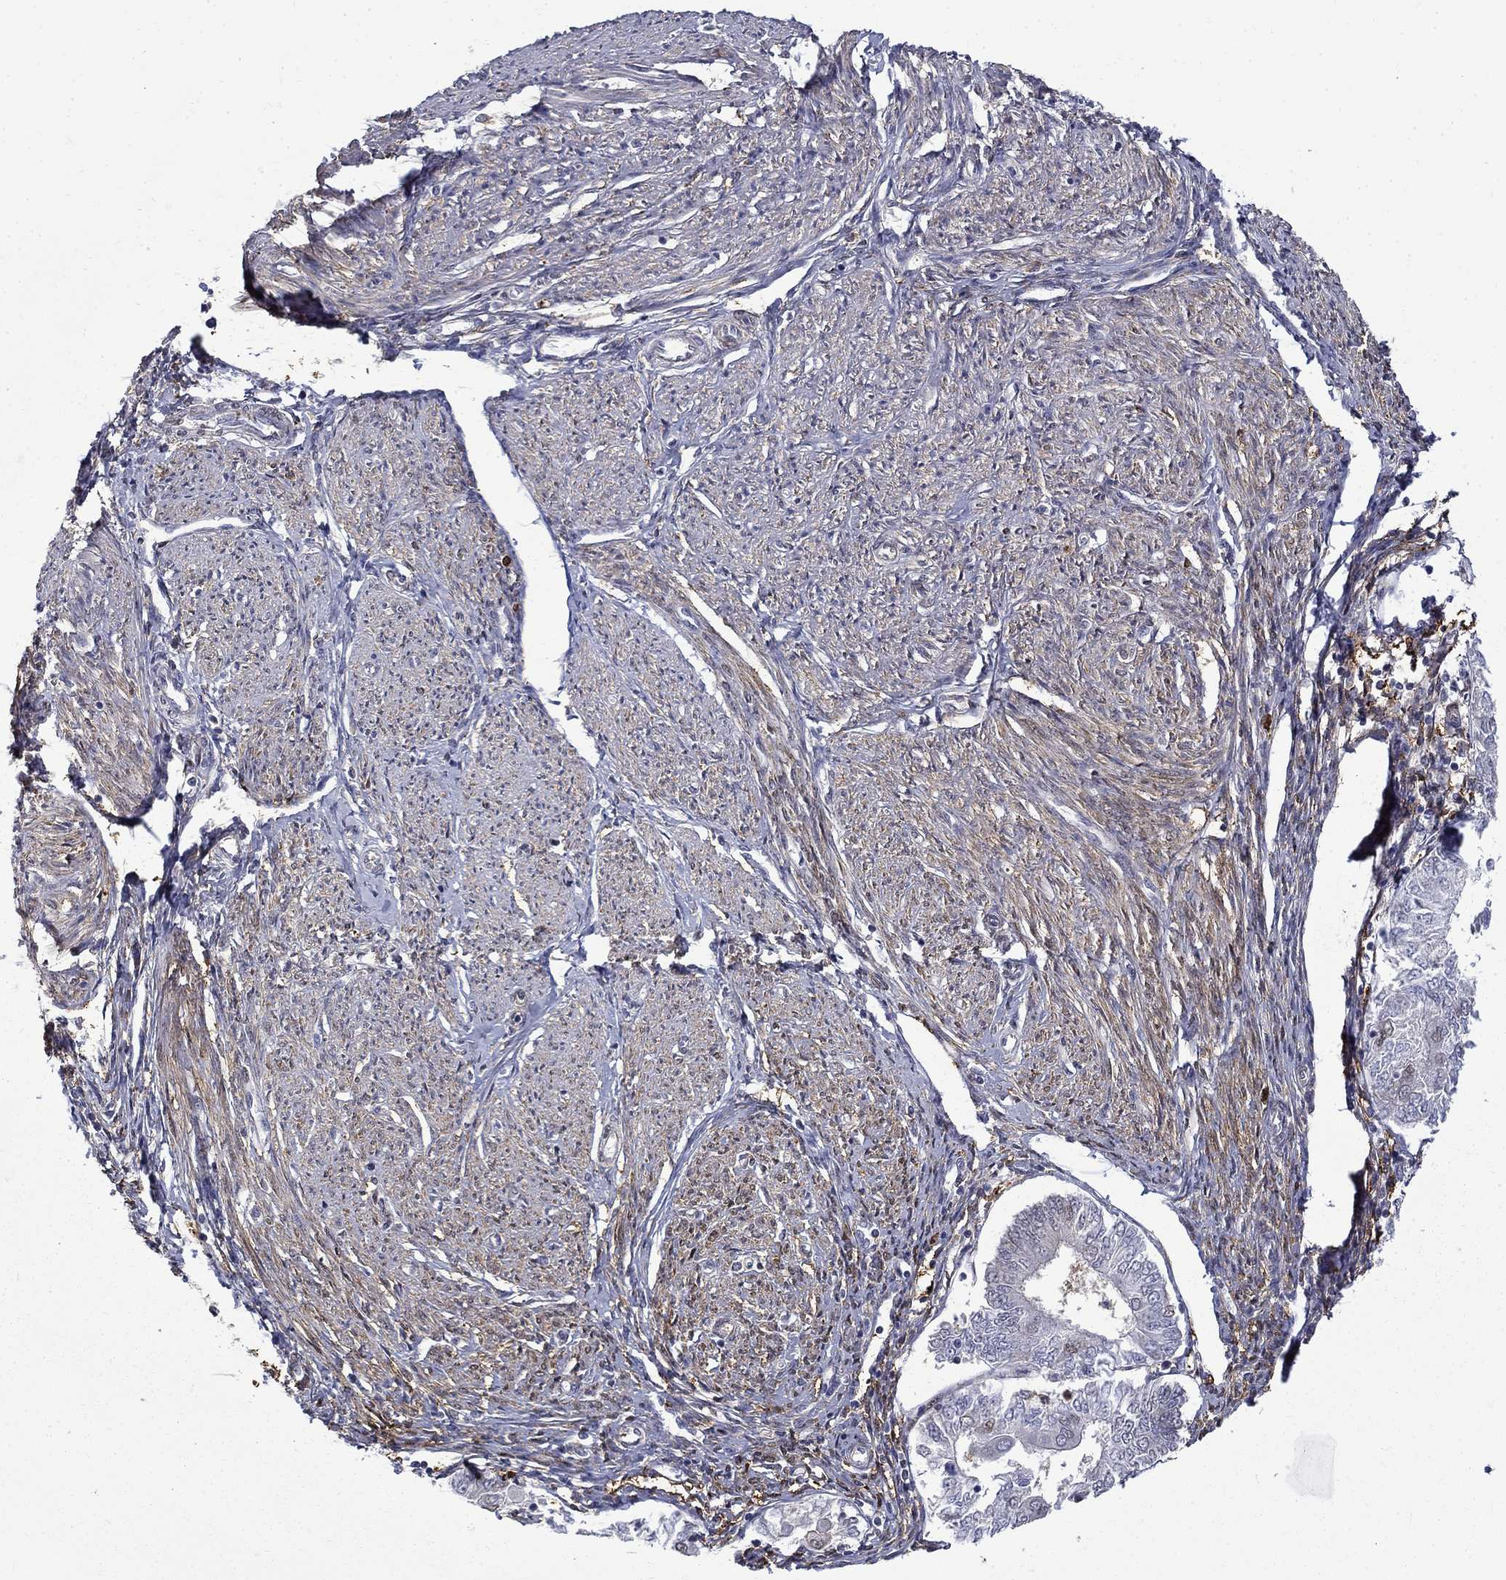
{"staining": {"intensity": "weak", "quantity": "<25%", "location": "nuclear"}, "tissue": "endometrial cancer", "cell_type": "Tumor cells", "image_type": "cancer", "snomed": [{"axis": "morphology", "description": "Adenocarcinoma, NOS"}, {"axis": "topography", "description": "Endometrium"}], "caption": "This is an IHC micrograph of human adenocarcinoma (endometrial). There is no expression in tumor cells.", "gene": "PCBP3", "patient": {"sex": "female", "age": 68}}